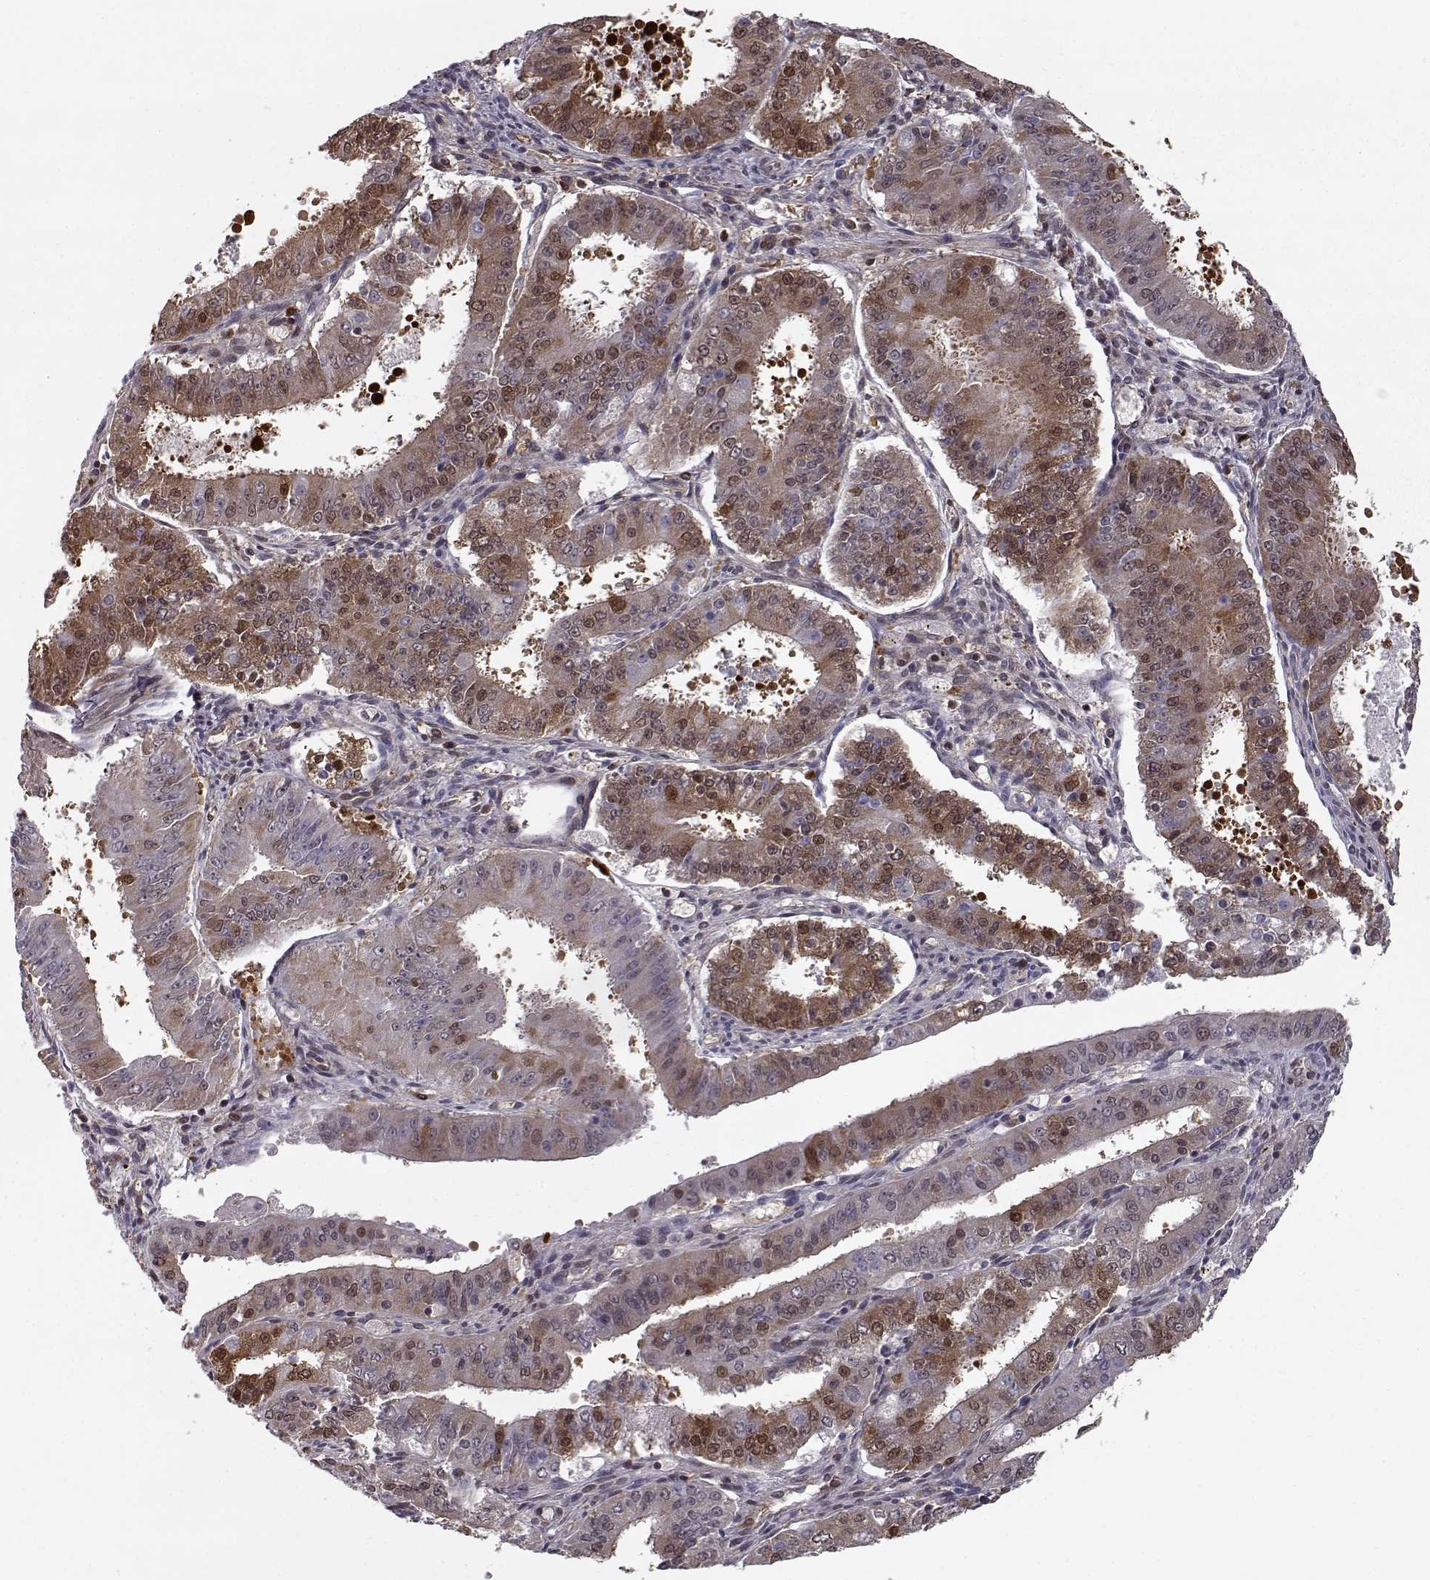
{"staining": {"intensity": "moderate", "quantity": "25%-75%", "location": "cytoplasmic/membranous,nuclear"}, "tissue": "ovarian cancer", "cell_type": "Tumor cells", "image_type": "cancer", "snomed": [{"axis": "morphology", "description": "Carcinoma, endometroid"}, {"axis": "topography", "description": "Ovary"}], "caption": "Immunohistochemistry of ovarian cancer (endometroid carcinoma) exhibits medium levels of moderate cytoplasmic/membranous and nuclear staining in about 25%-75% of tumor cells. (brown staining indicates protein expression, while blue staining denotes nuclei).", "gene": "RANBP1", "patient": {"sex": "female", "age": 42}}